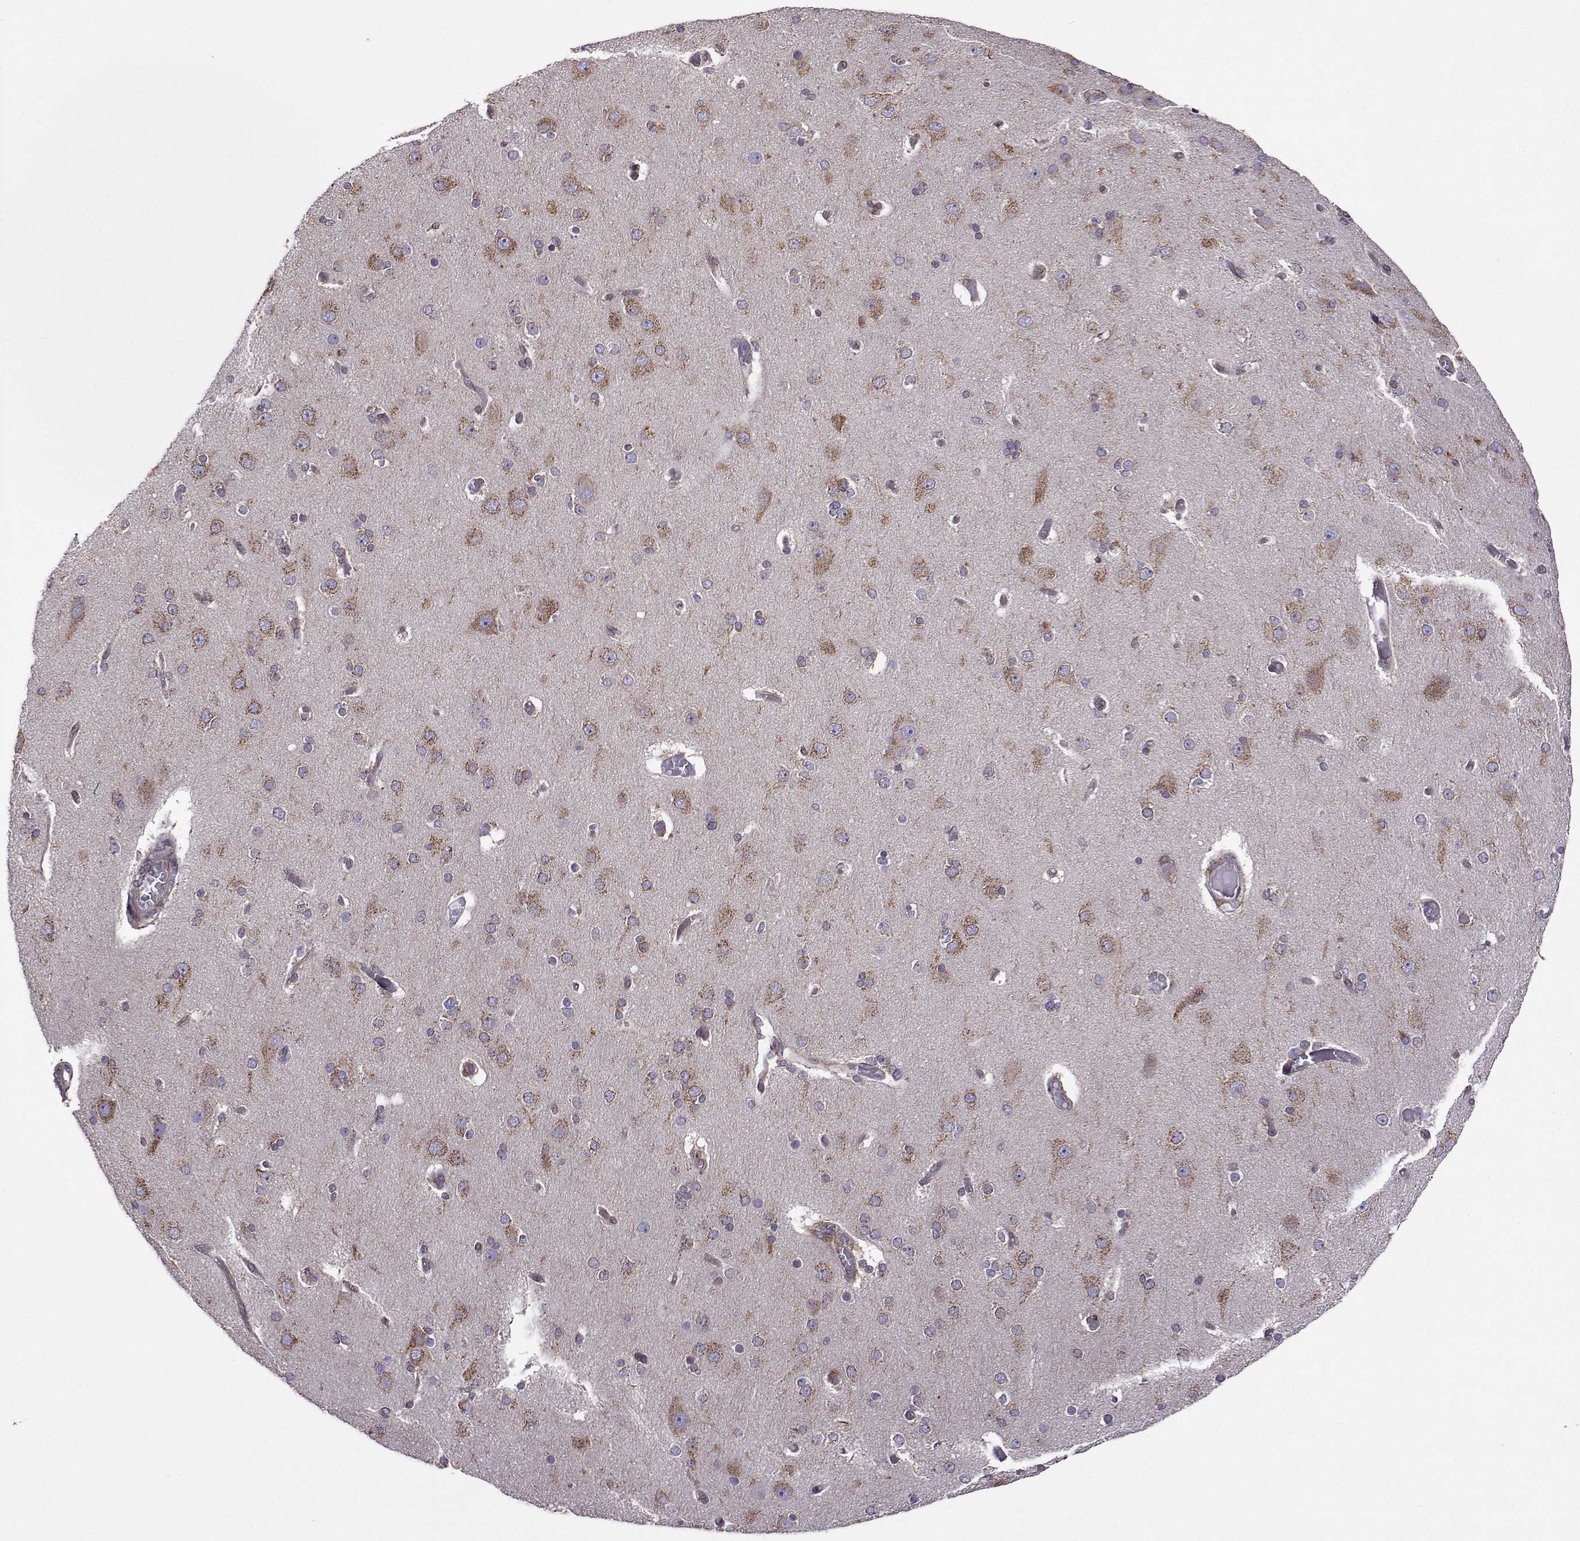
{"staining": {"intensity": "weak", "quantity": "<25%", "location": "cytoplasmic/membranous"}, "tissue": "cerebral cortex", "cell_type": "Endothelial cells", "image_type": "normal", "snomed": [{"axis": "morphology", "description": "Normal tissue, NOS"}, {"axis": "morphology", "description": "Glioma, malignant, High grade"}, {"axis": "topography", "description": "Cerebral cortex"}], "caption": "Endothelial cells are negative for protein expression in unremarkable human cerebral cortex. The staining is performed using DAB (3,3'-diaminobenzidine) brown chromogen with nuclei counter-stained in using hematoxylin.", "gene": "PGRMC2", "patient": {"sex": "male", "age": 71}}